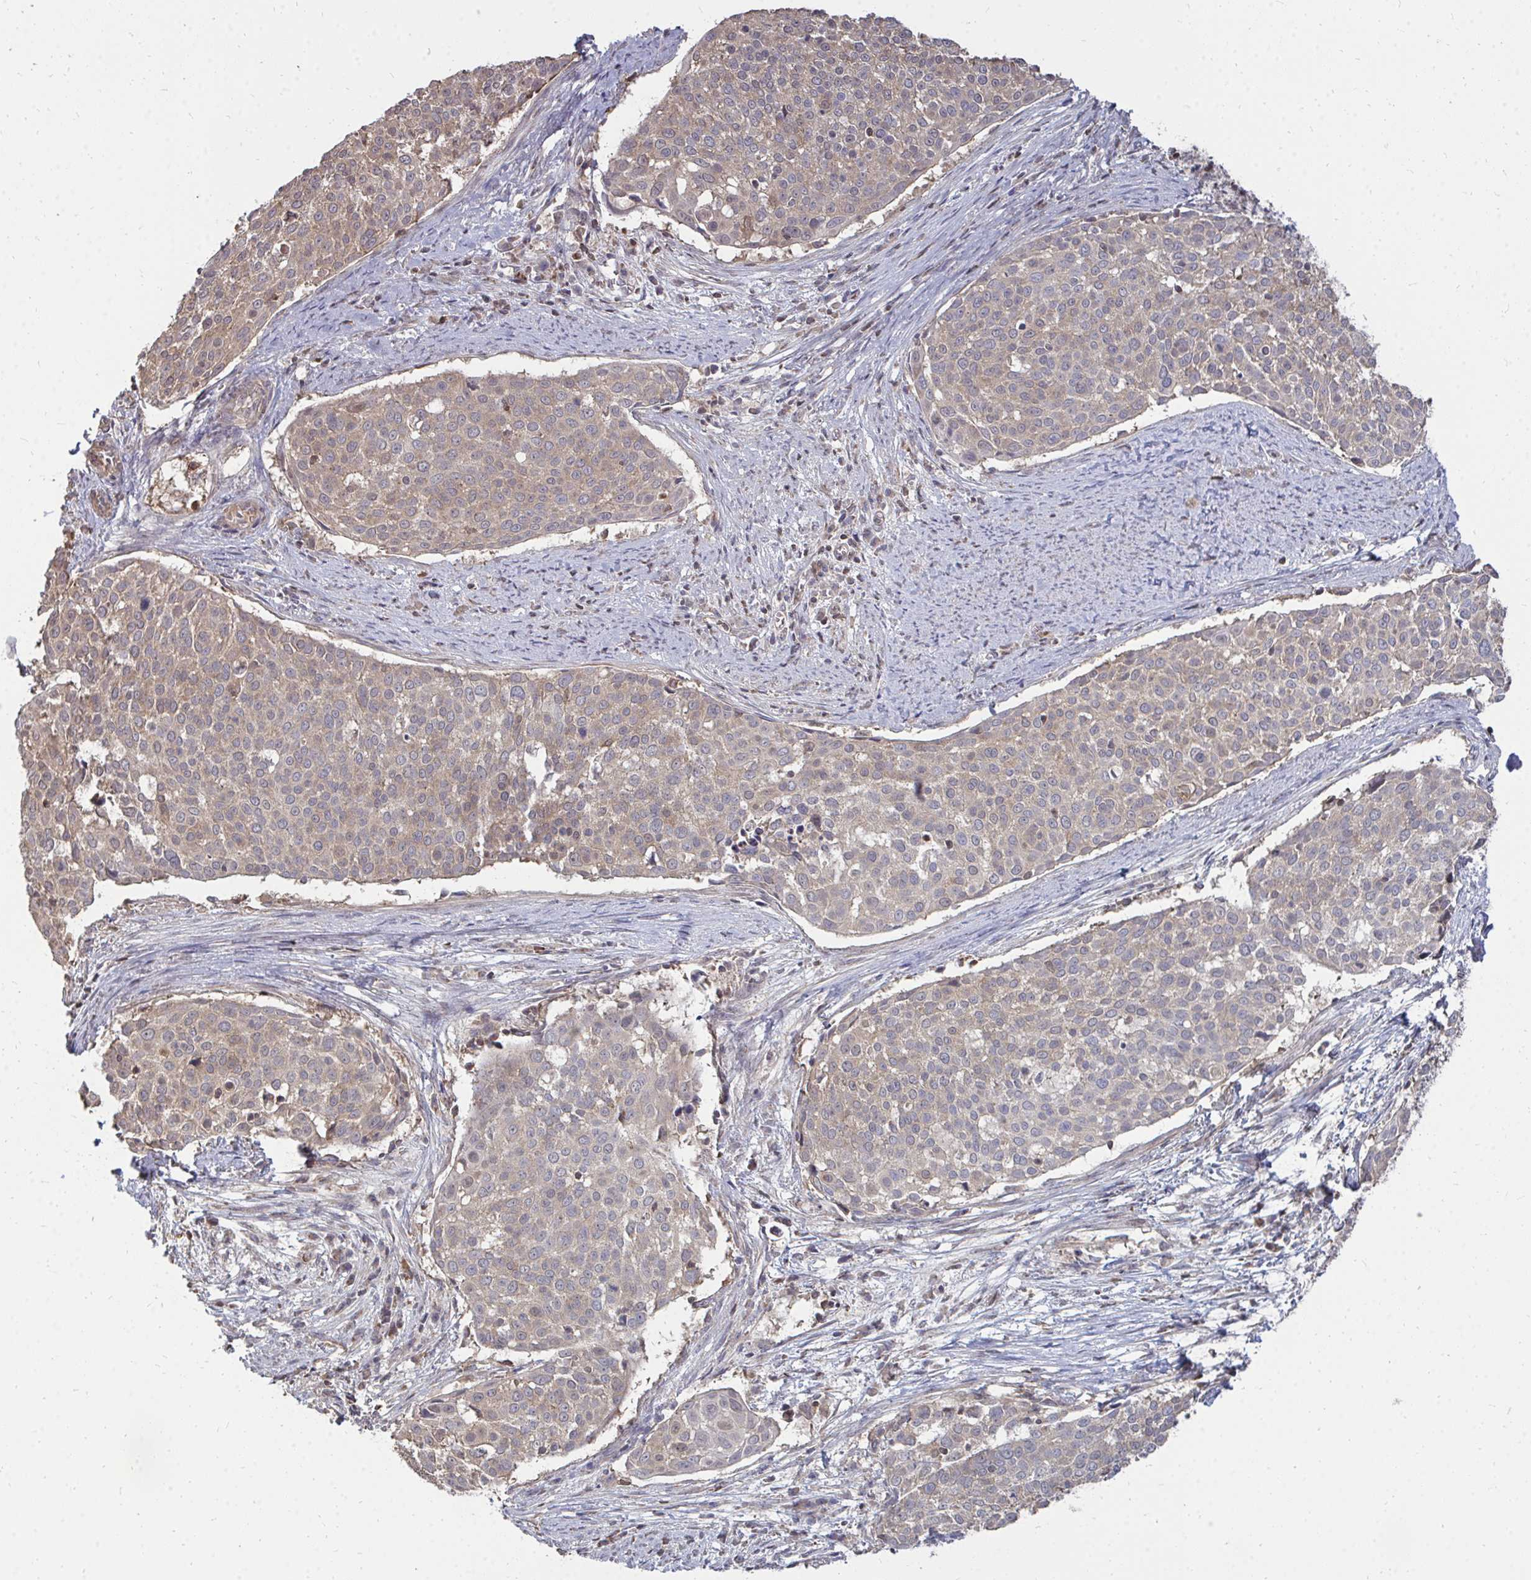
{"staining": {"intensity": "weak", "quantity": ">75%", "location": "cytoplasmic/membranous"}, "tissue": "cervical cancer", "cell_type": "Tumor cells", "image_type": "cancer", "snomed": [{"axis": "morphology", "description": "Squamous cell carcinoma, NOS"}, {"axis": "topography", "description": "Cervix"}], "caption": "Immunohistochemistry (DAB (3,3'-diaminobenzidine)) staining of human cervical cancer (squamous cell carcinoma) reveals weak cytoplasmic/membranous protein staining in approximately >75% of tumor cells.", "gene": "DNAJA2", "patient": {"sex": "female", "age": 39}}